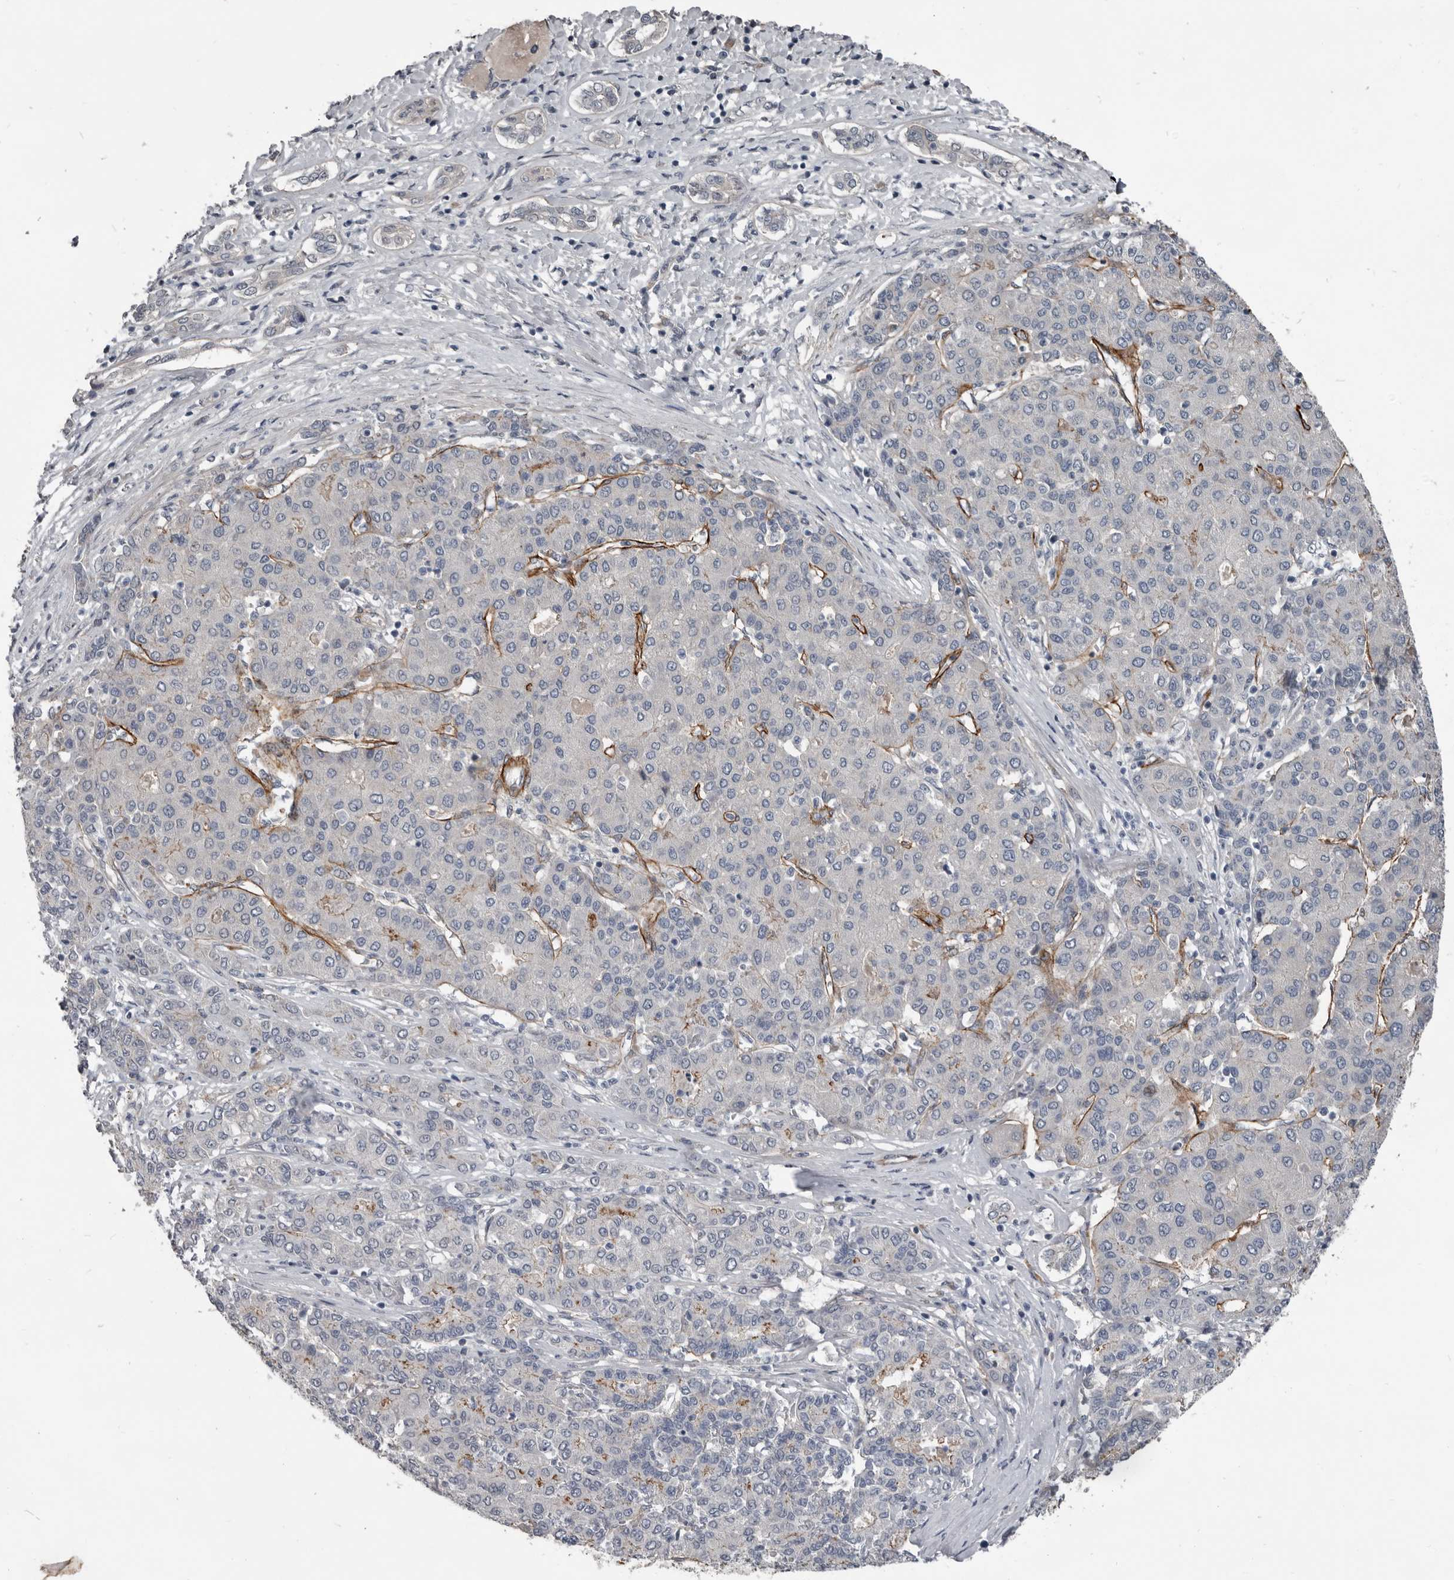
{"staining": {"intensity": "negative", "quantity": "none", "location": "none"}, "tissue": "liver cancer", "cell_type": "Tumor cells", "image_type": "cancer", "snomed": [{"axis": "morphology", "description": "Carcinoma, Hepatocellular, NOS"}, {"axis": "topography", "description": "Liver"}], "caption": "The micrograph displays no staining of tumor cells in liver hepatocellular carcinoma.", "gene": "C1orf216", "patient": {"sex": "male", "age": 65}}